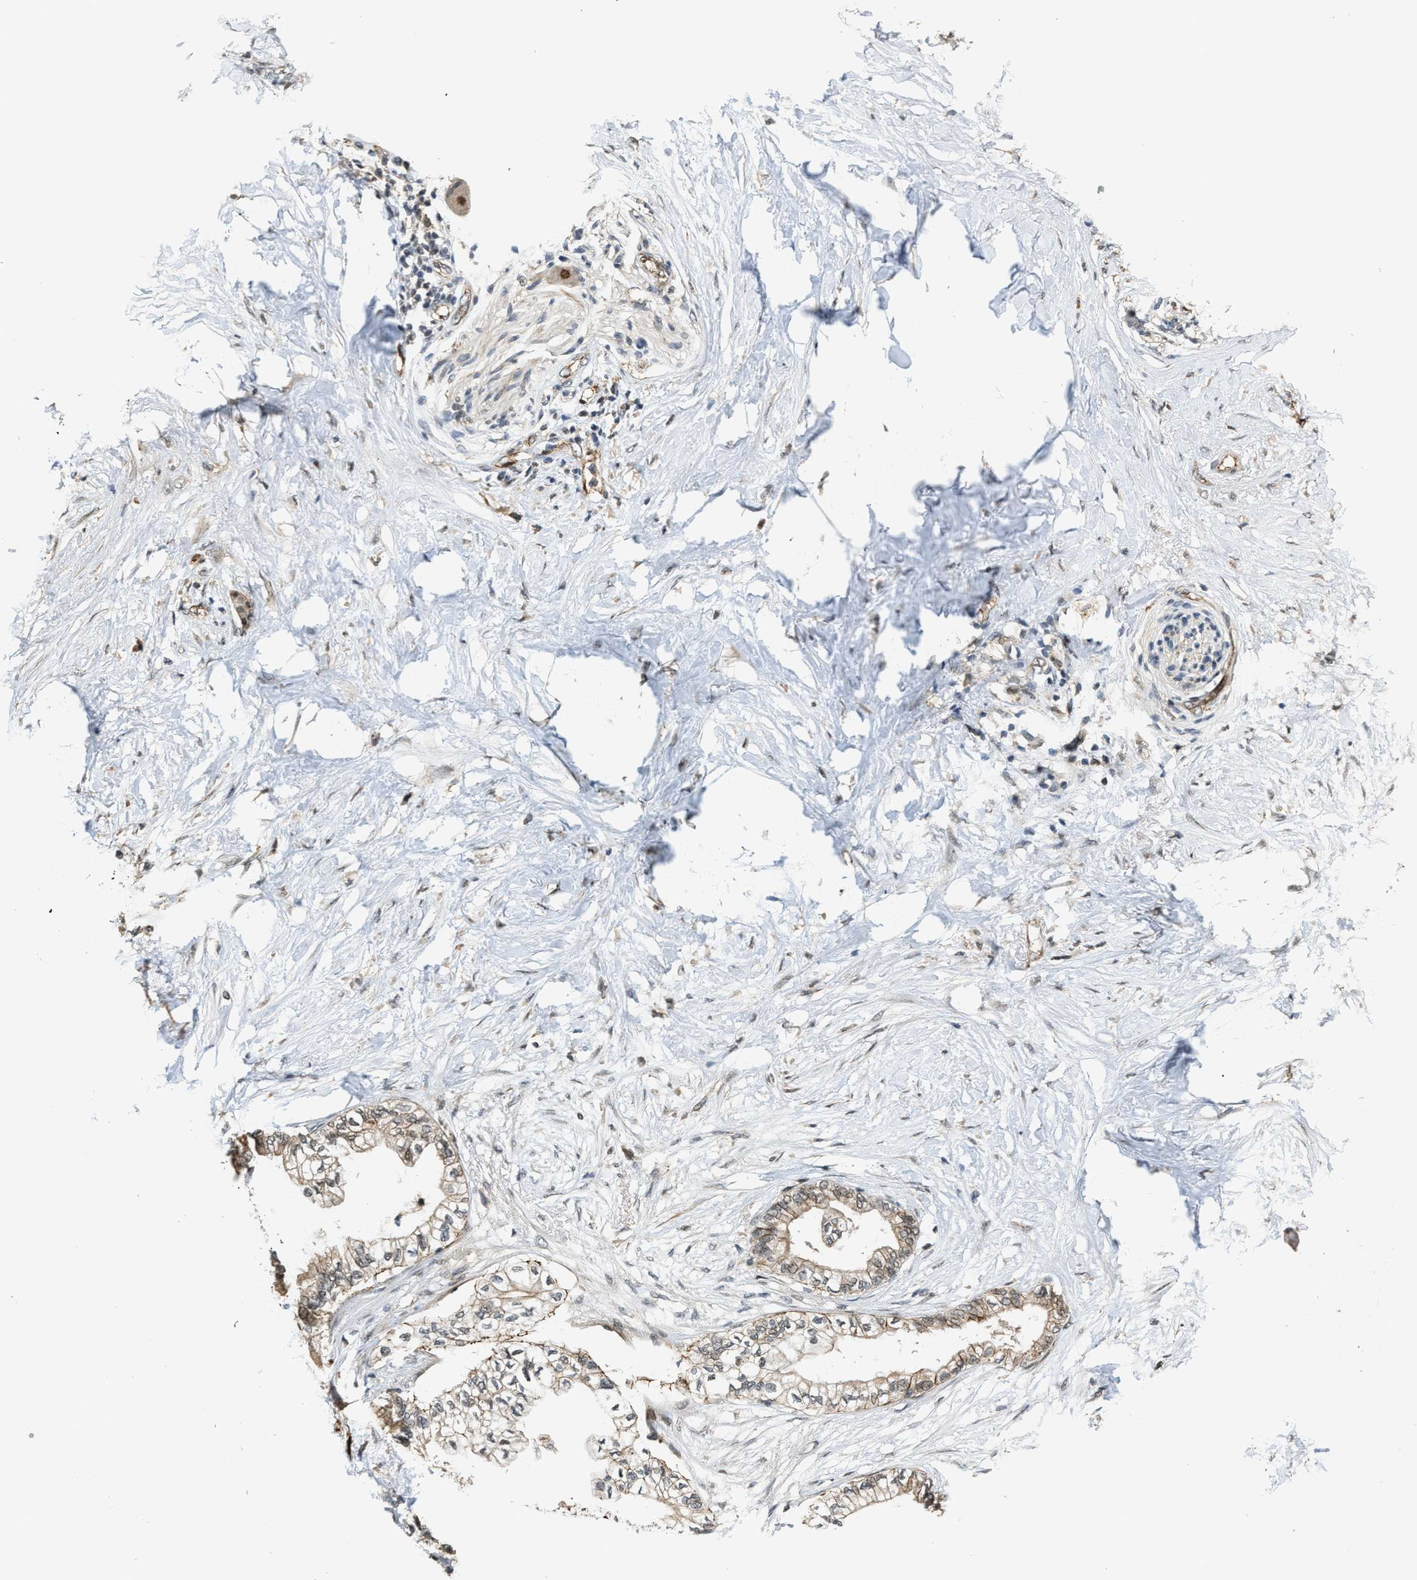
{"staining": {"intensity": "weak", "quantity": "25%-75%", "location": "cytoplasmic/membranous"}, "tissue": "pancreatic cancer", "cell_type": "Tumor cells", "image_type": "cancer", "snomed": [{"axis": "morphology", "description": "Normal tissue, NOS"}, {"axis": "morphology", "description": "Adenocarcinoma, NOS"}, {"axis": "topography", "description": "Pancreas"}, {"axis": "topography", "description": "Duodenum"}], "caption": "About 25%-75% of tumor cells in pancreatic cancer show weak cytoplasmic/membranous protein staining as visualized by brown immunohistochemical staining.", "gene": "DPF2", "patient": {"sex": "female", "age": 60}}